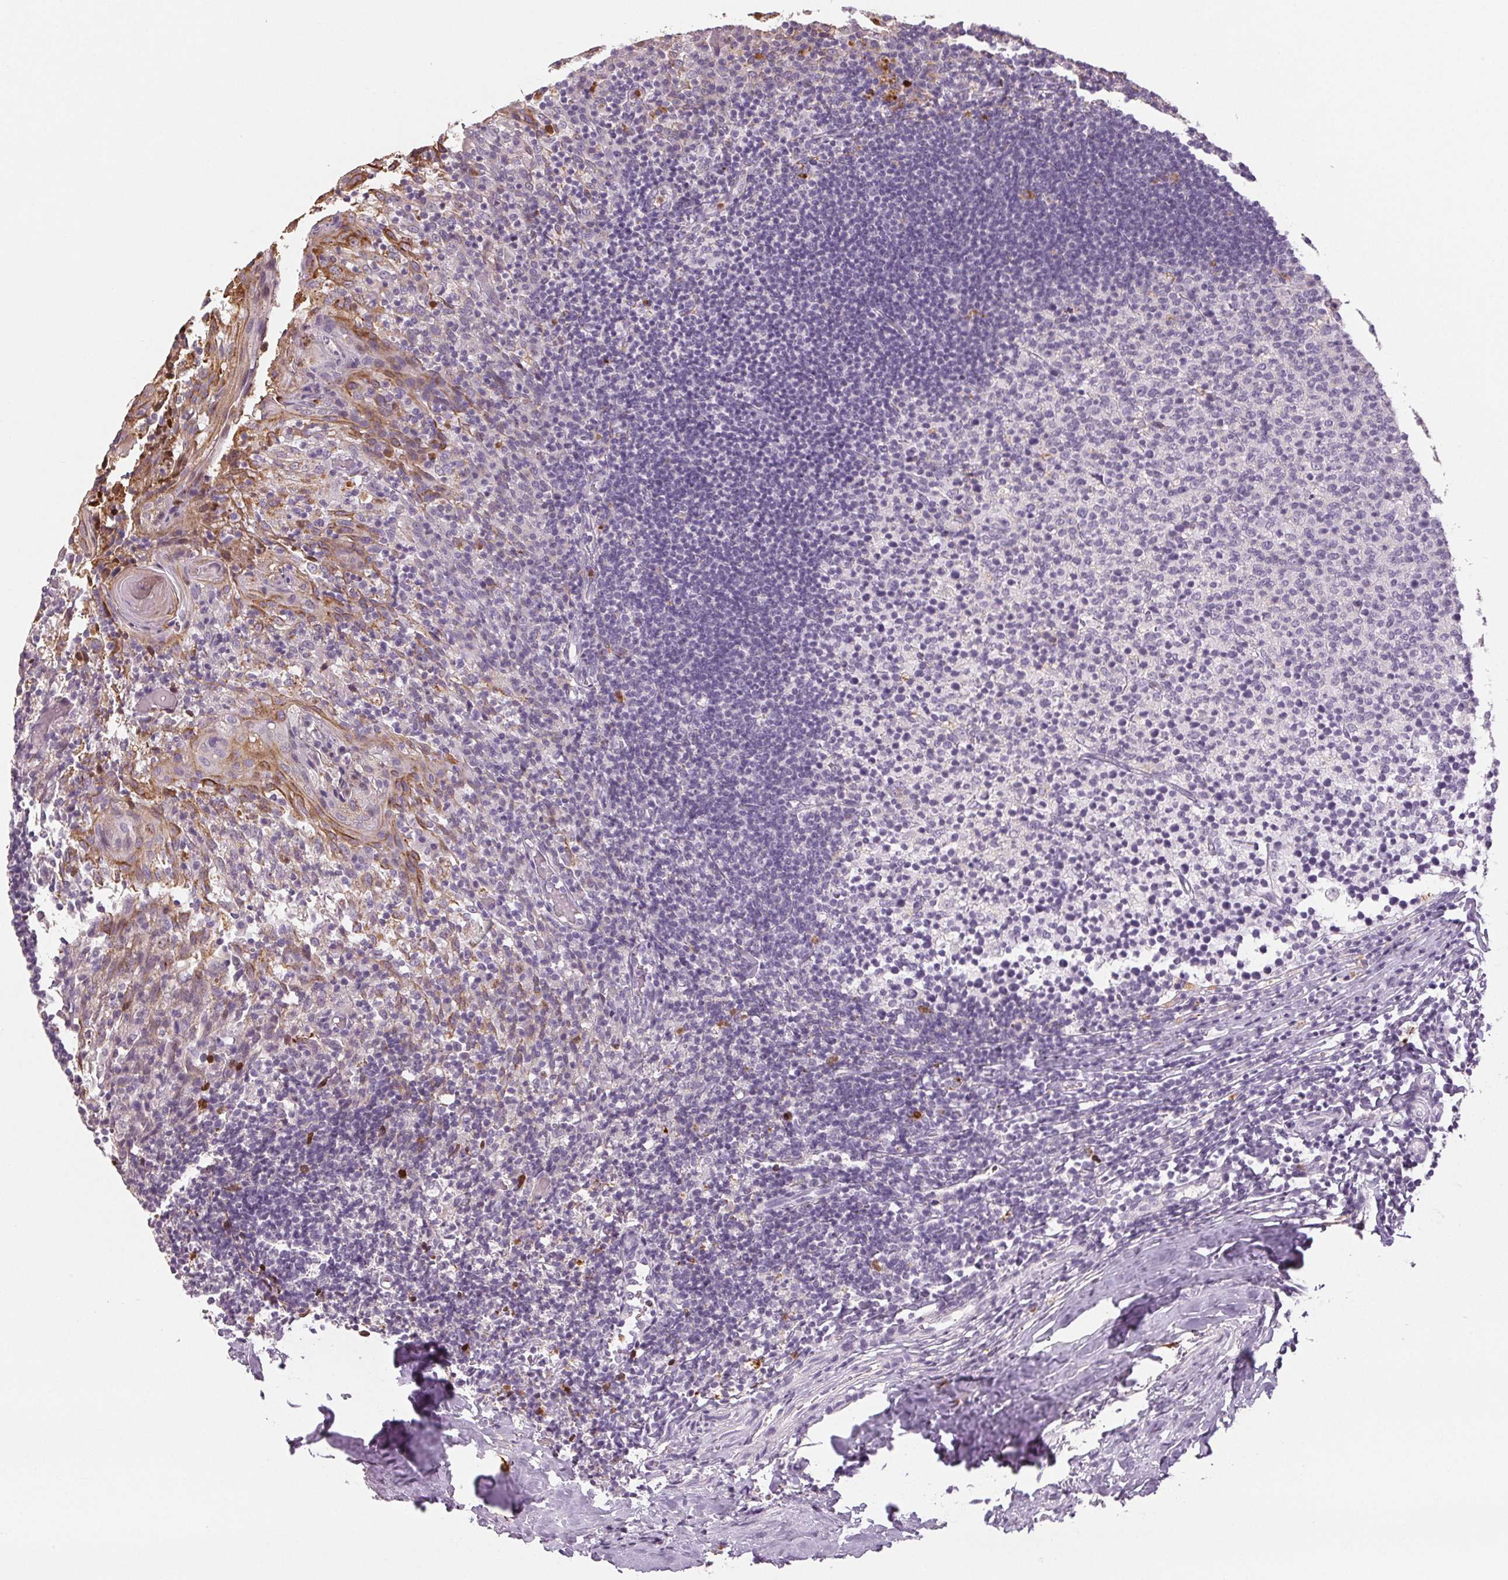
{"staining": {"intensity": "negative", "quantity": "none", "location": "none"}, "tissue": "tonsil", "cell_type": "Germinal center cells", "image_type": "normal", "snomed": [{"axis": "morphology", "description": "Normal tissue, NOS"}, {"axis": "topography", "description": "Tonsil"}], "caption": "Micrograph shows no significant protein positivity in germinal center cells of benign tonsil. (IHC, brightfield microscopy, high magnification).", "gene": "LTF", "patient": {"sex": "female", "age": 10}}